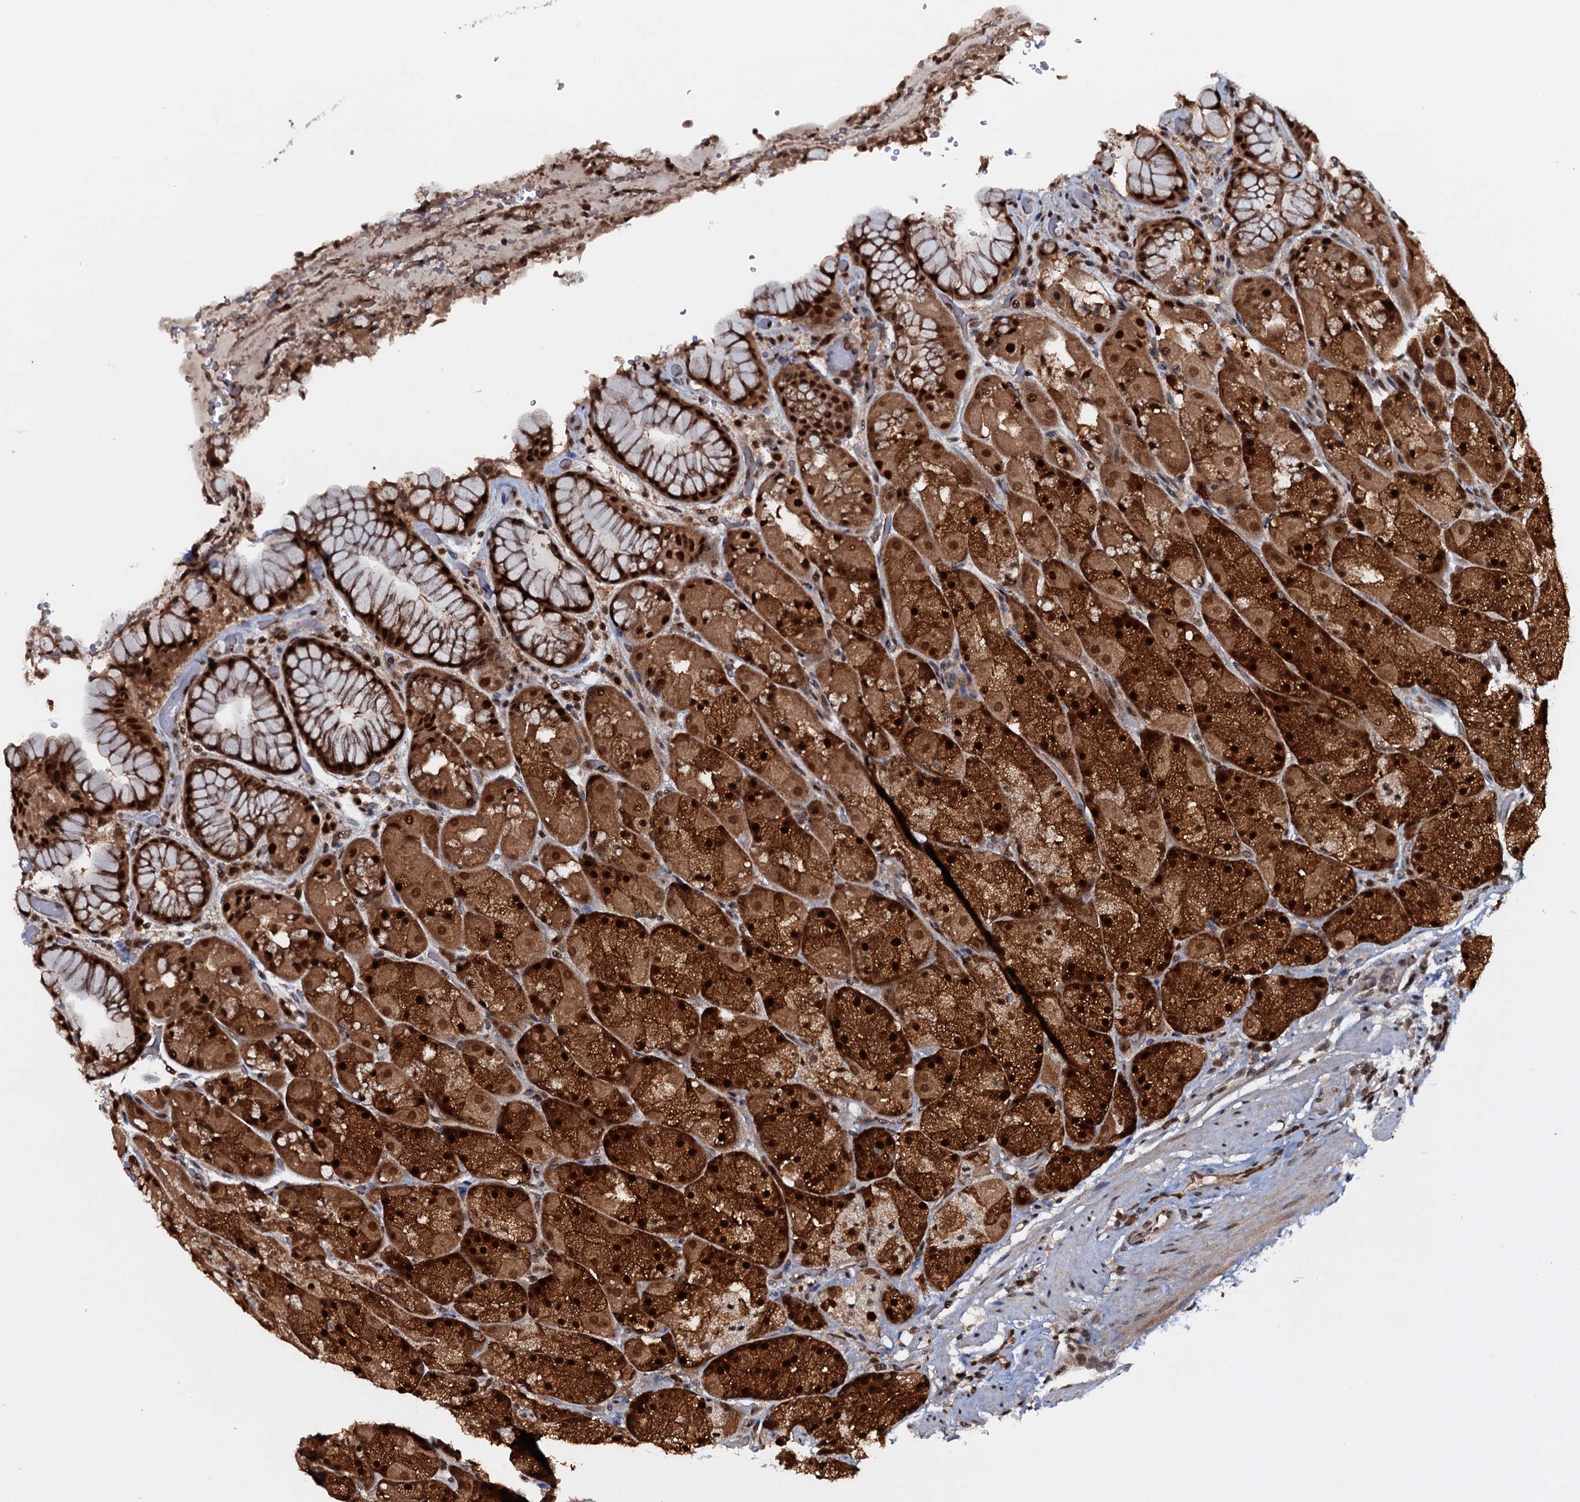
{"staining": {"intensity": "strong", "quantity": ">75%", "location": "cytoplasmic/membranous,nuclear"}, "tissue": "stomach", "cell_type": "Glandular cells", "image_type": "normal", "snomed": [{"axis": "morphology", "description": "Normal tissue, NOS"}, {"axis": "topography", "description": "Stomach, upper"}, {"axis": "topography", "description": "Stomach, lower"}], "caption": "Immunohistochemical staining of unremarkable stomach shows strong cytoplasmic/membranous,nuclear protein expression in about >75% of glandular cells.", "gene": "HDDC3", "patient": {"sex": "male", "age": 67}}